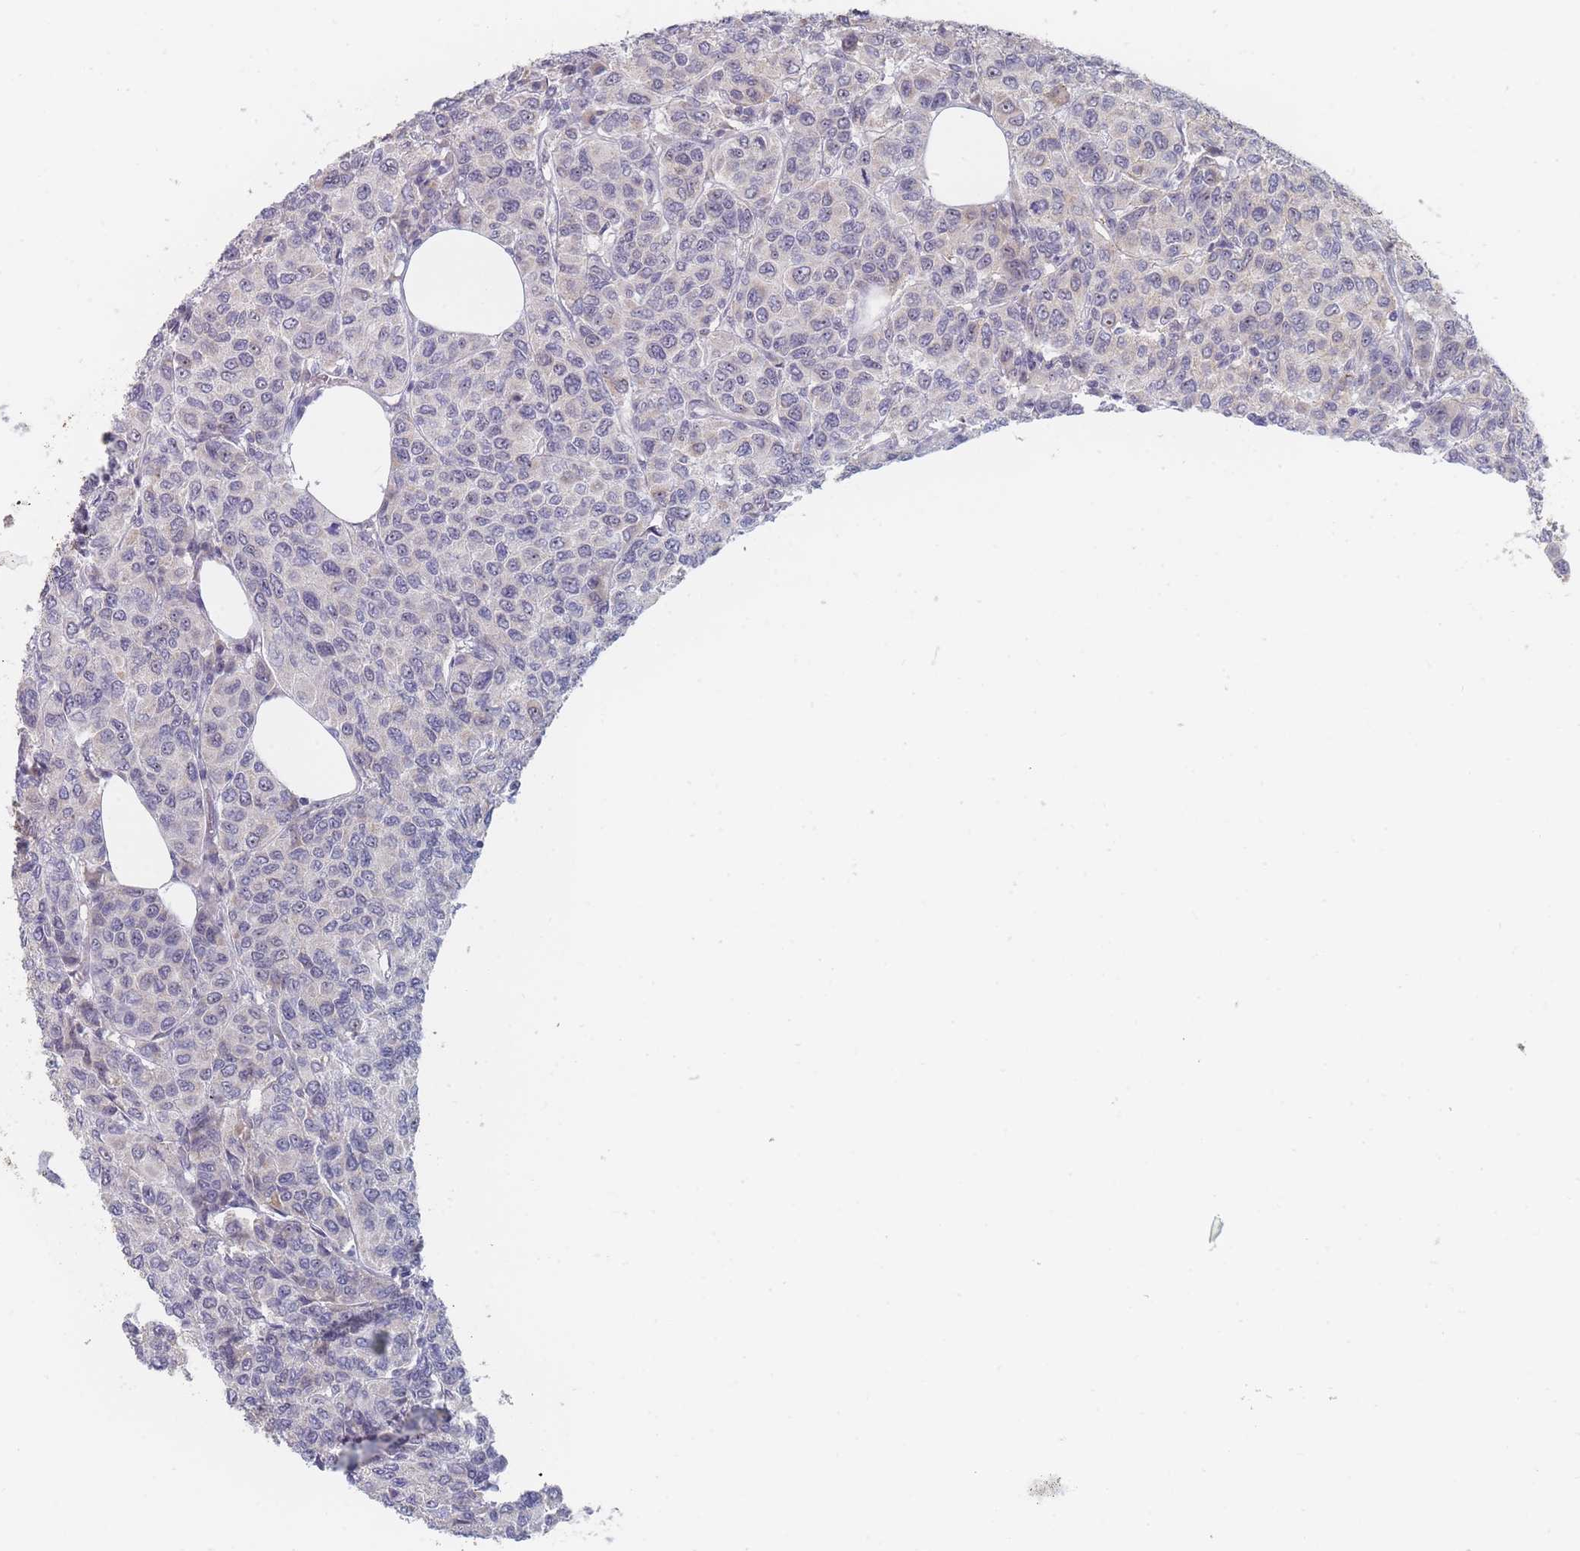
{"staining": {"intensity": "negative", "quantity": "none", "location": "none"}, "tissue": "breast cancer", "cell_type": "Tumor cells", "image_type": "cancer", "snomed": [{"axis": "morphology", "description": "Duct carcinoma"}, {"axis": "topography", "description": "Breast"}], "caption": "A high-resolution histopathology image shows IHC staining of breast cancer (invasive ductal carcinoma), which demonstrates no significant positivity in tumor cells. (DAB (3,3'-diaminobenzidine) IHC, high magnification).", "gene": "RNF8", "patient": {"sex": "female", "age": 55}}